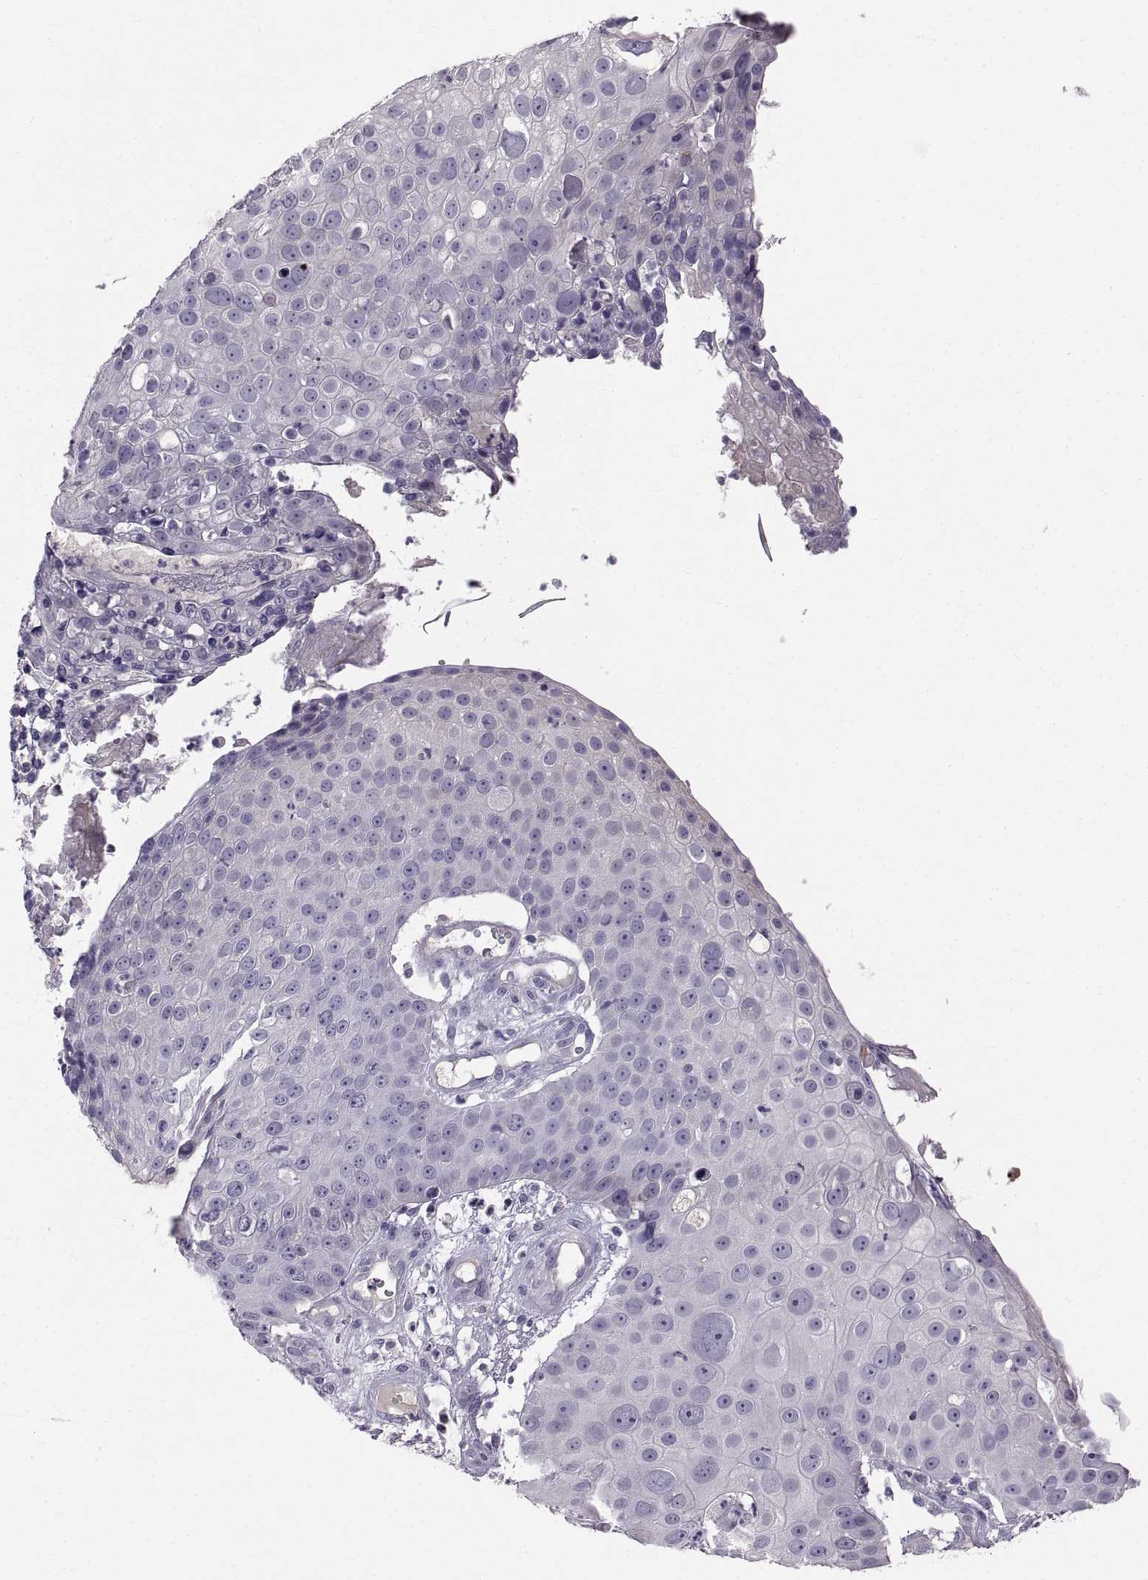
{"staining": {"intensity": "negative", "quantity": "none", "location": "none"}, "tissue": "skin cancer", "cell_type": "Tumor cells", "image_type": "cancer", "snomed": [{"axis": "morphology", "description": "Squamous cell carcinoma, NOS"}, {"axis": "topography", "description": "Skin"}], "caption": "Immunohistochemistry of human squamous cell carcinoma (skin) reveals no positivity in tumor cells. (Brightfield microscopy of DAB immunohistochemistry at high magnification).", "gene": "WFDC8", "patient": {"sex": "male", "age": 71}}